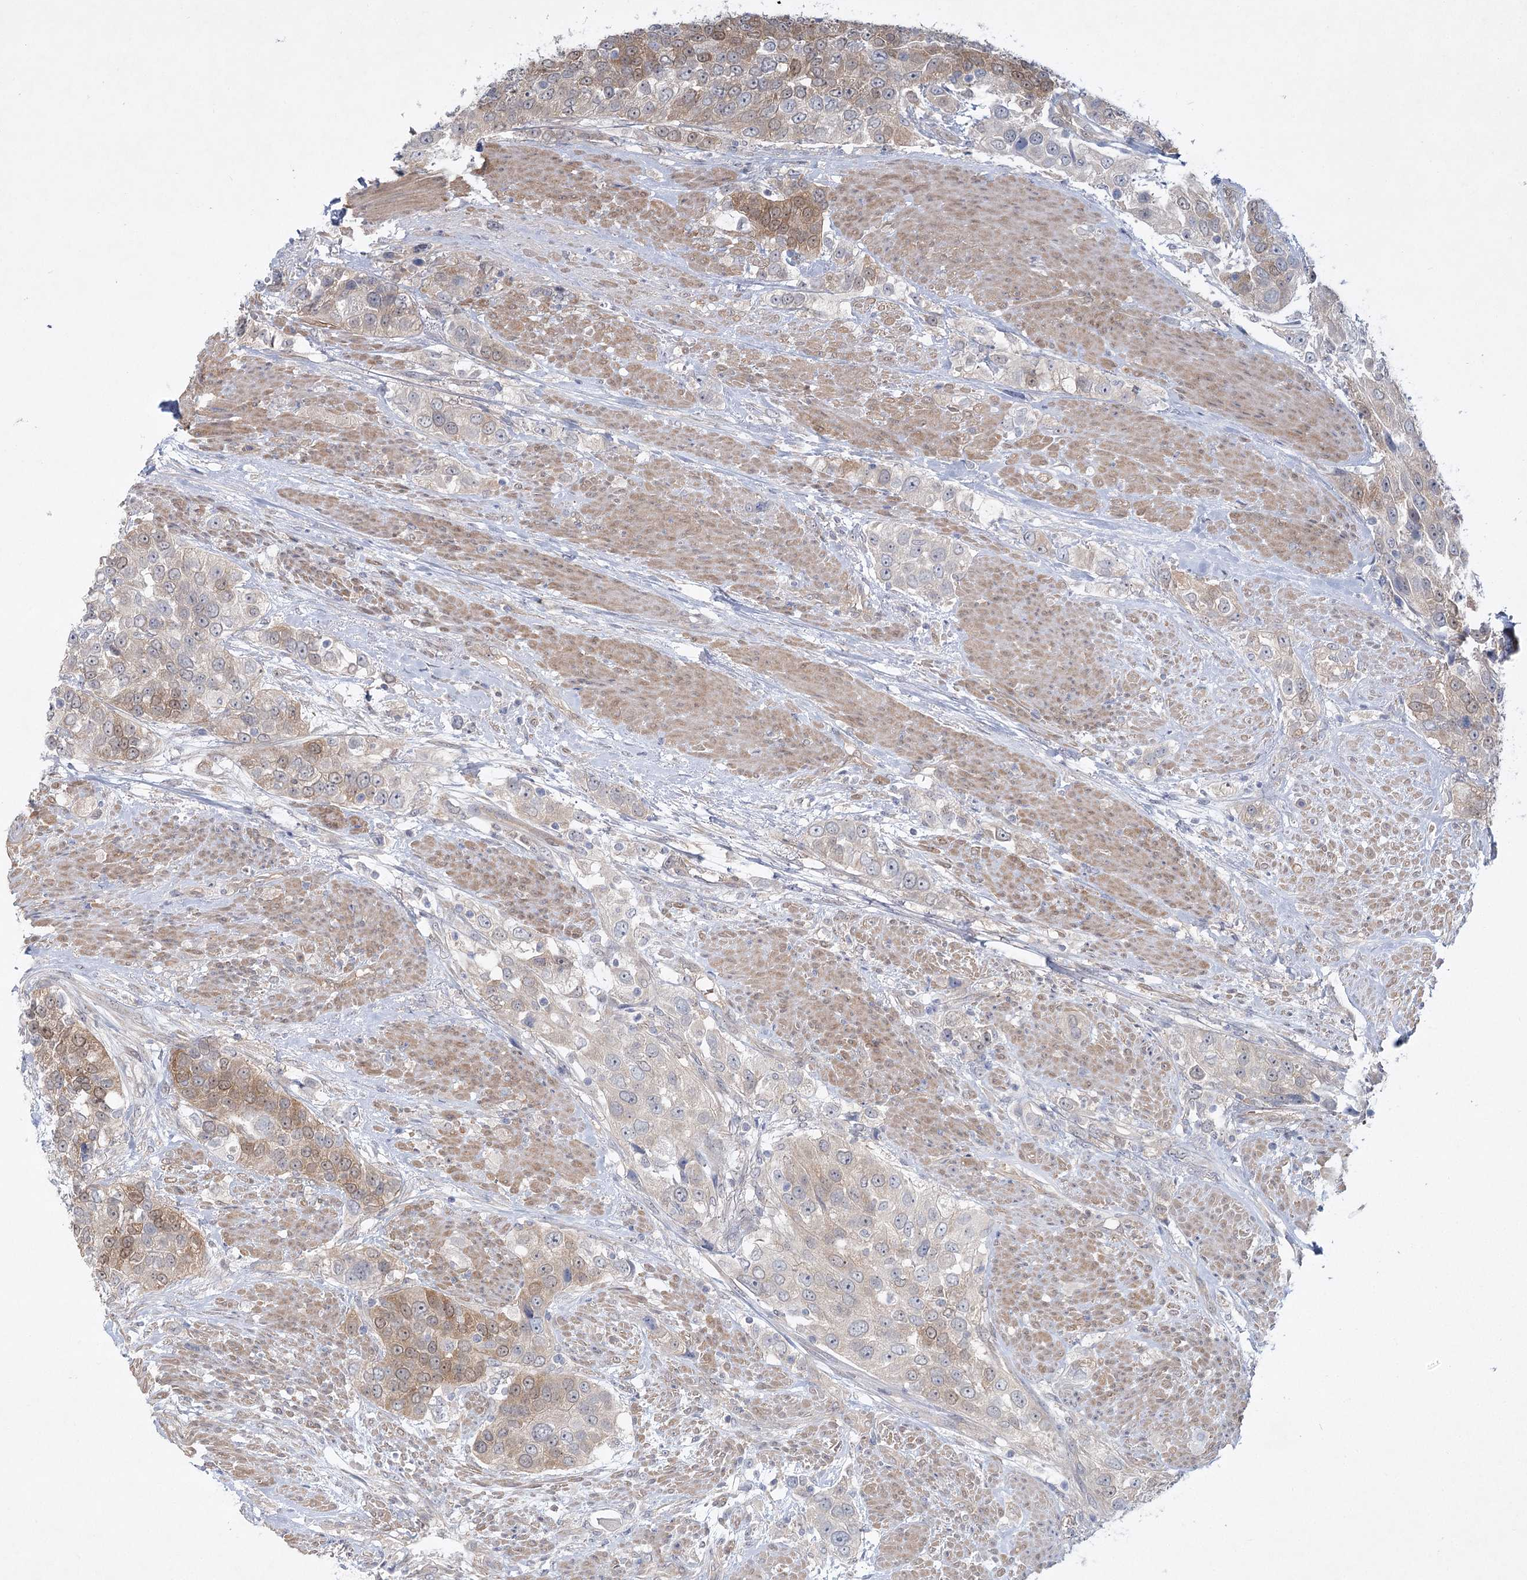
{"staining": {"intensity": "moderate", "quantity": "25%-75%", "location": "cytoplasmic/membranous"}, "tissue": "urothelial cancer", "cell_type": "Tumor cells", "image_type": "cancer", "snomed": [{"axis": "morphology", "description": "Urothelial carcinoma, High grade"}, {"axis": "topography", "description": "Urinary bladder"}], "caption": "Urothelial cancer stained with a protein marker displays moderate staining in tumor cells.", "gene": "AAMDC", "patient": {"sex": "female", "age": 80}}